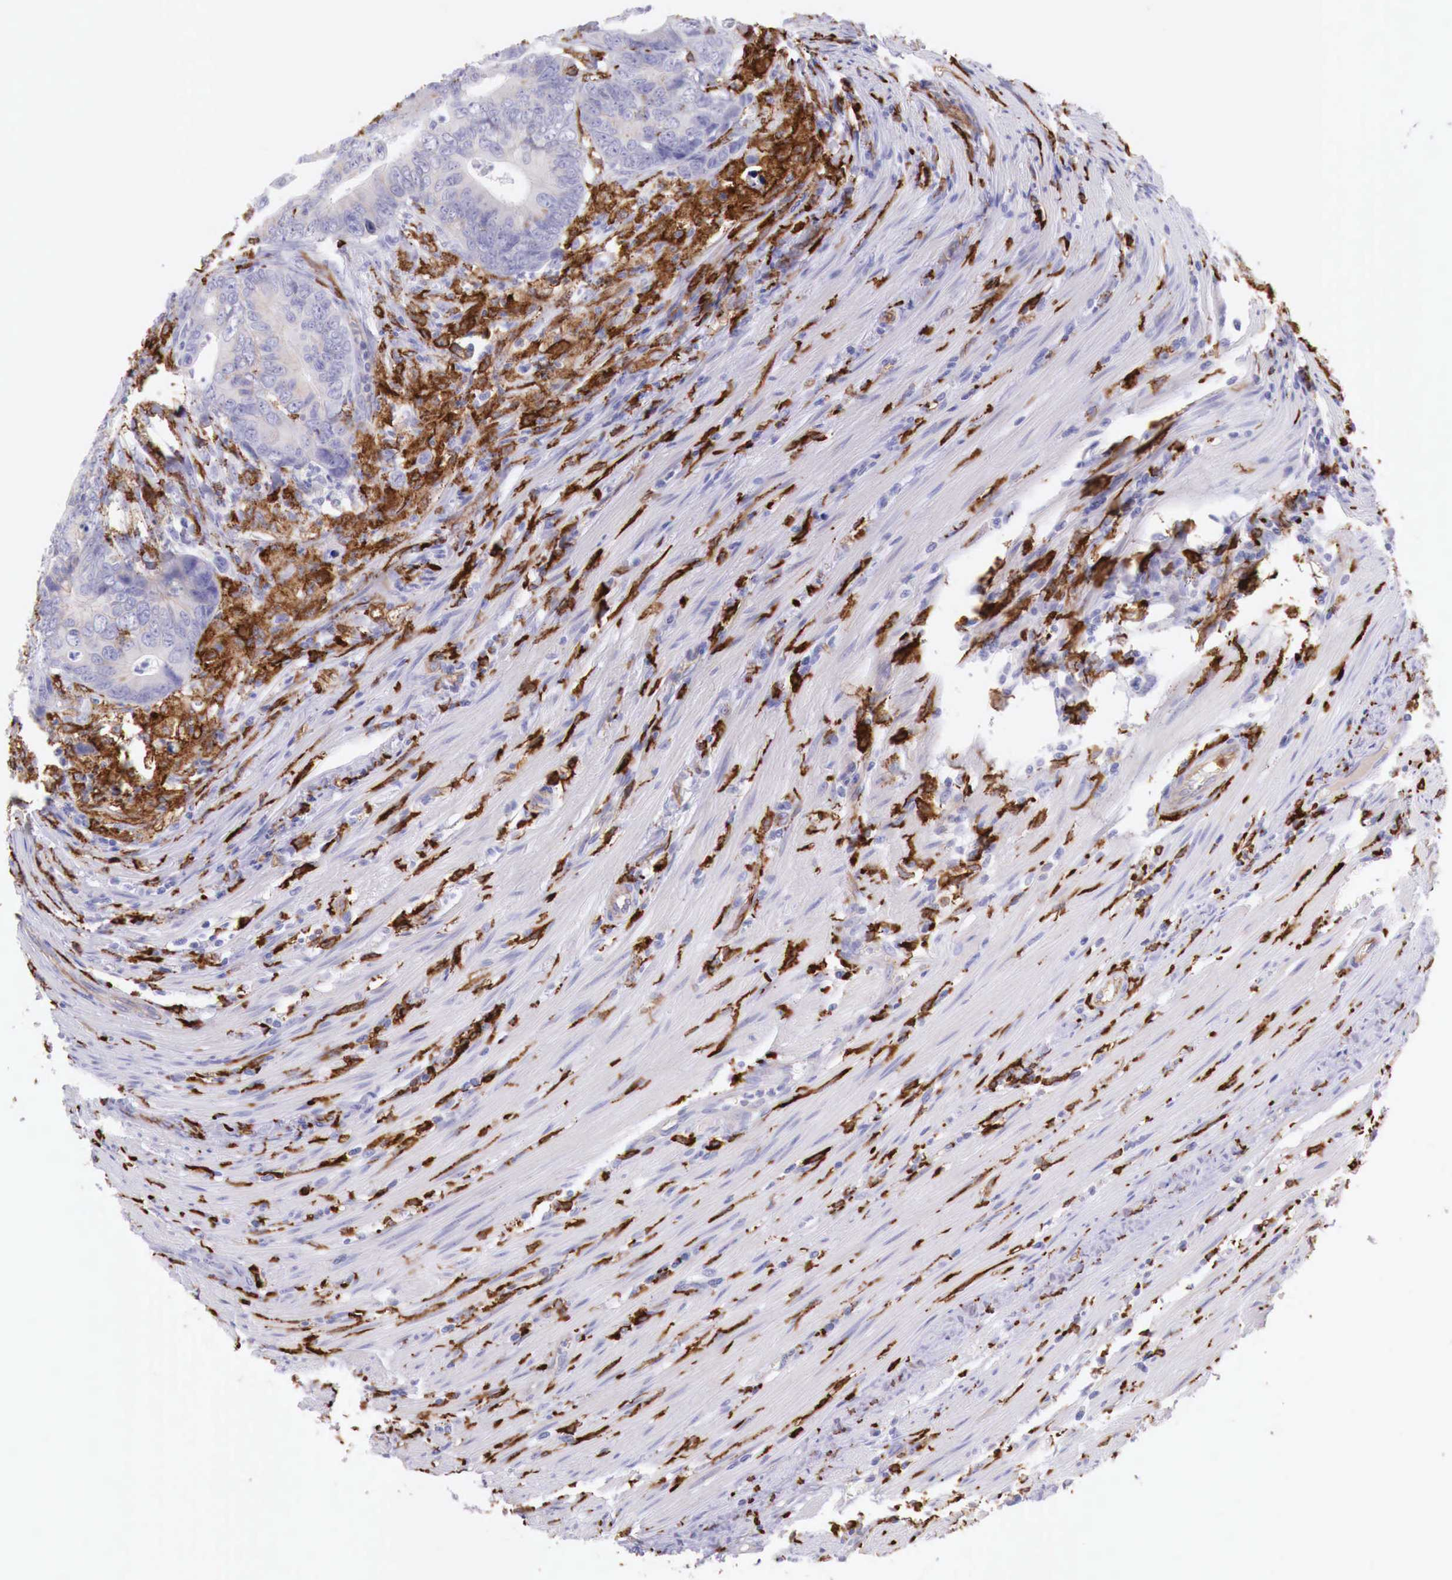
{"staining": {"intensity": "negative", "quantity": "none", "location": "none"}, "tissue": "colorectal cancer", "cell_type": "Tumor cells", "image_type": "cancer", "snomed": [{"axis": "morphology", "description": "Adenocarcinoma, NOS"}, {"axis": "topography", "description": "Colon"}], "caption": "Tumor cells show no significant protein expression in adenocarcinoma (colorectal). Nuclei are stained in blue.", "gene": "MSR1", "patient": {"sex": "female", "age": 78}}